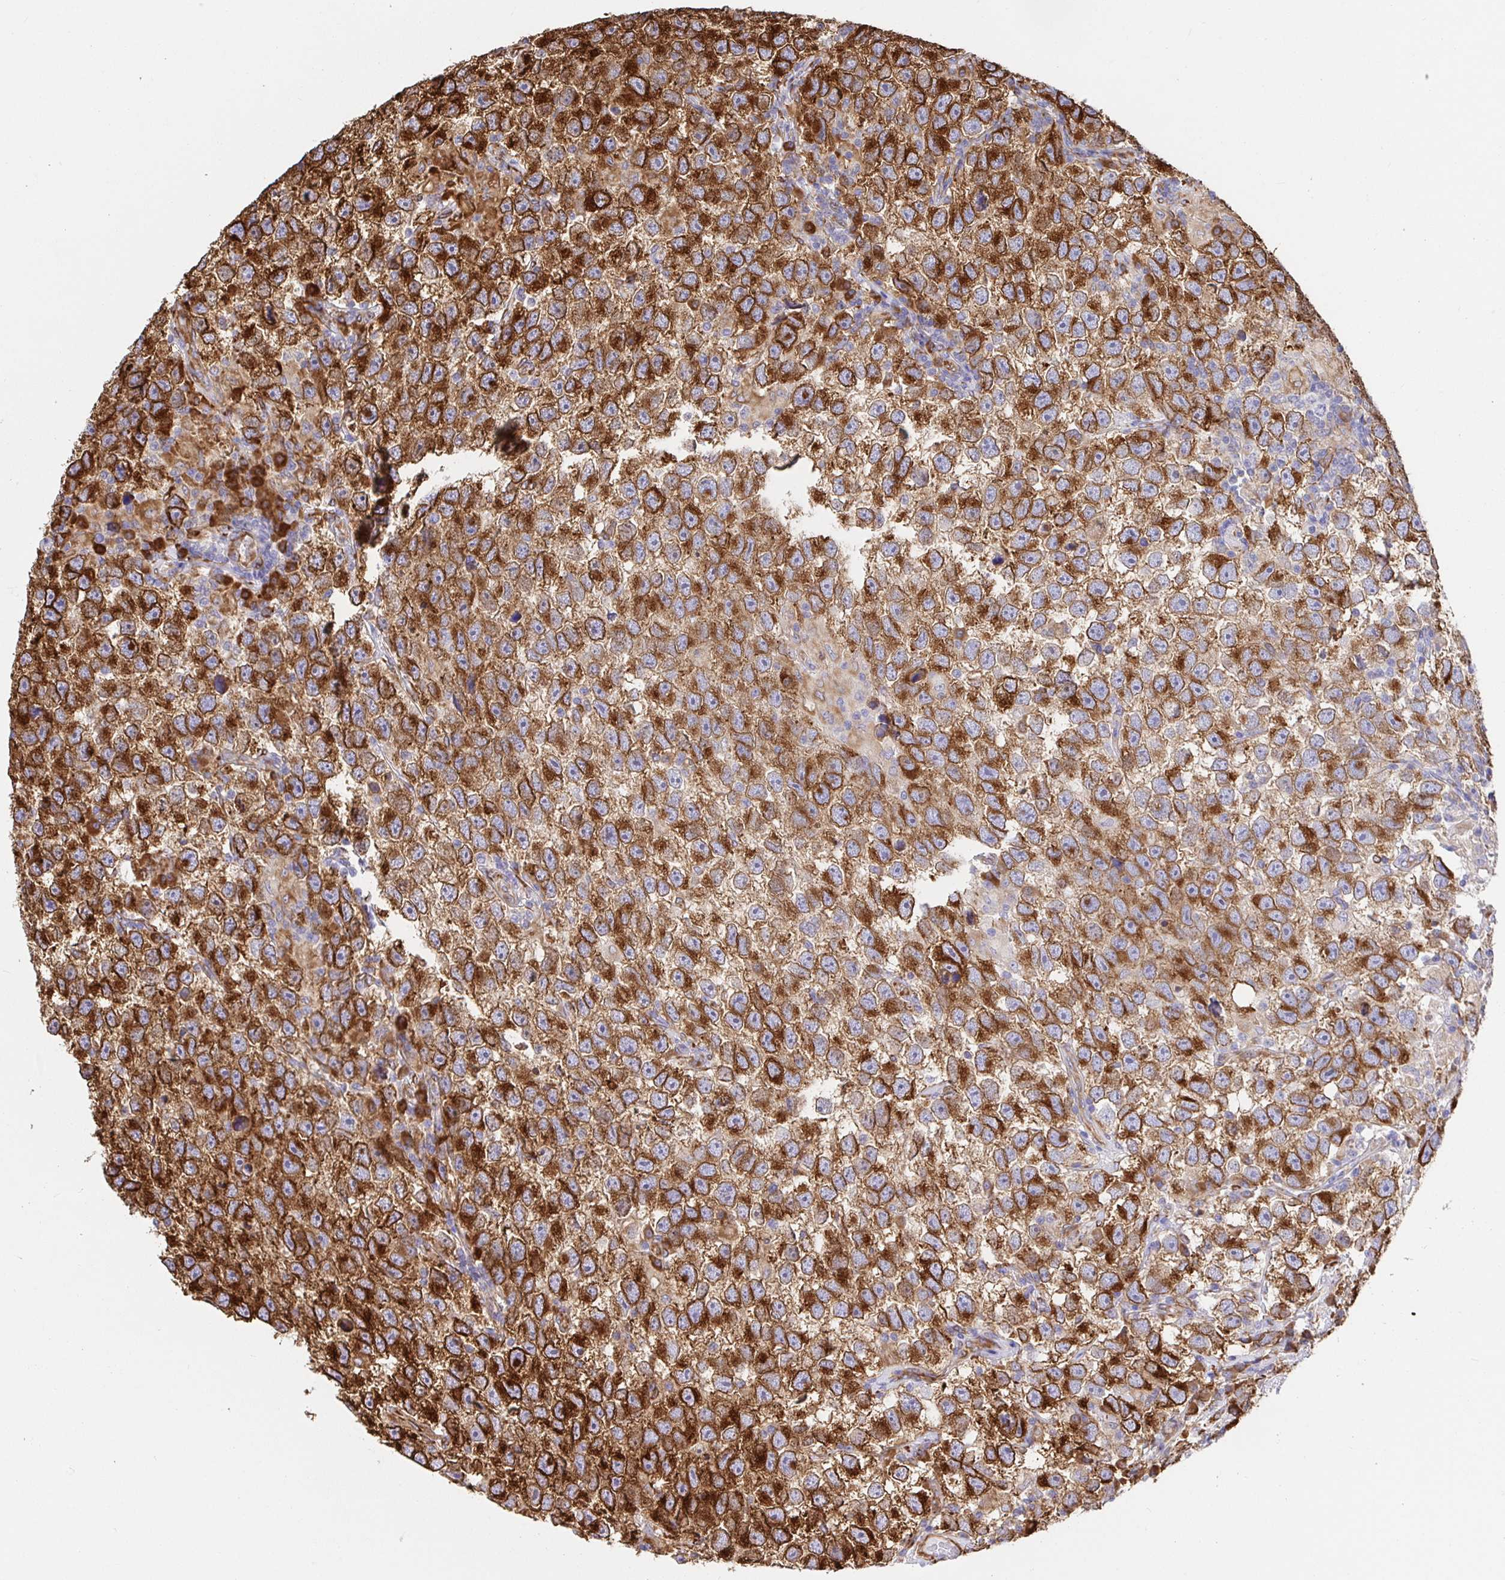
{"staining": {"intensity": "strong", "quantity": ">75%", "location": "cytoplasmic/membranous"}, "tissue": "testis cancer", "cell_type": "Tumor cells", "image_type": "cancer", "snomed": [{"axis": "morphology", "description": "Seminoma, NOS"}, {"axis": "topography", "description": "Testis"}], "caption": "A brown stain highlights strong cytoplasmic/membranous expression of a protein in seminoma (testis) tumor cells.", "gene": "MAOA", "patient": {"sex": "male", "age": 26}}